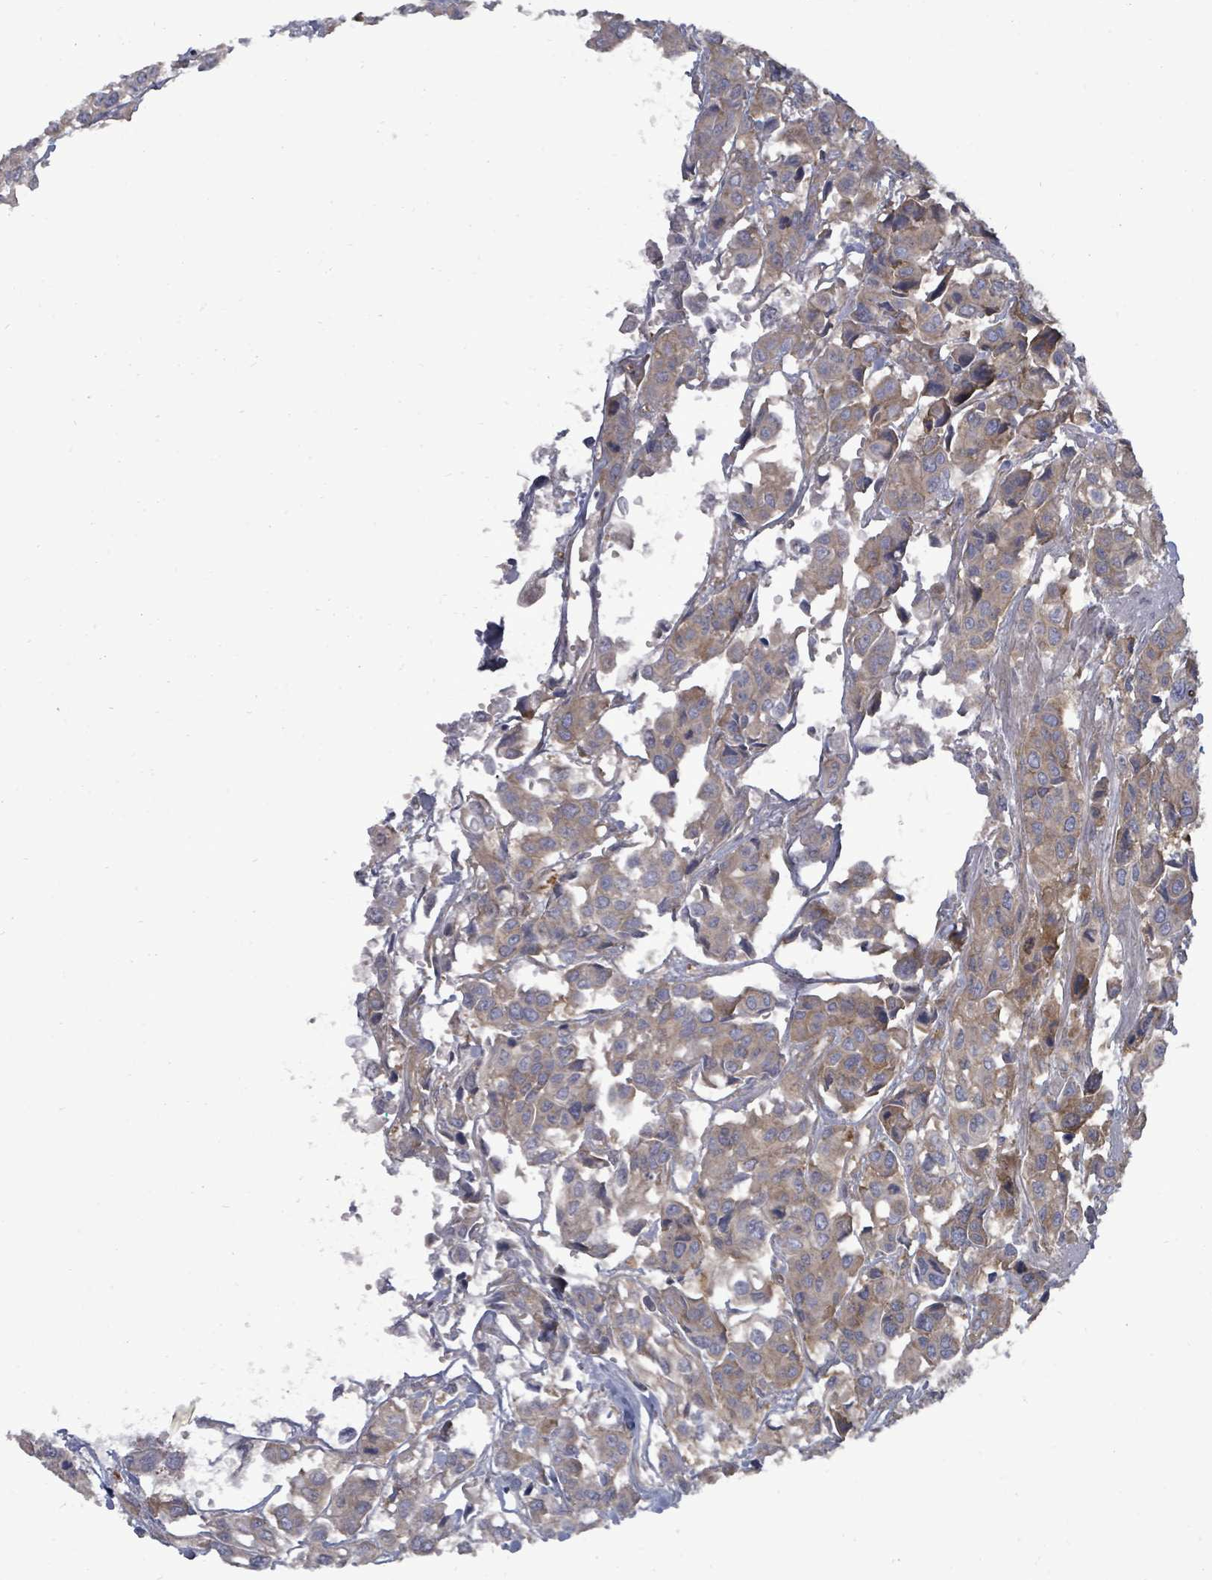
{"staining": {"intensity": "weak", "quantity": ">75%", "location": "cytoplasmic/membranous"}, "tissue": "urothelial cancer", "cell_type": "Tumor cells", "image_type": "cancer", "snomed": [{"axis": "morphology", "description": "Urothelial carcinoma, High grade"}, {"axis": "topography", "description": "Urinary bladder"}], "caption": "The immunohistochemical stain highlights weak cytoplasmic/membranous expression in tumor cells of high-grade urothelial carcinoma tissue.", "gene": "EIF3C", "patient": {"sex": "male", "age": 67}}